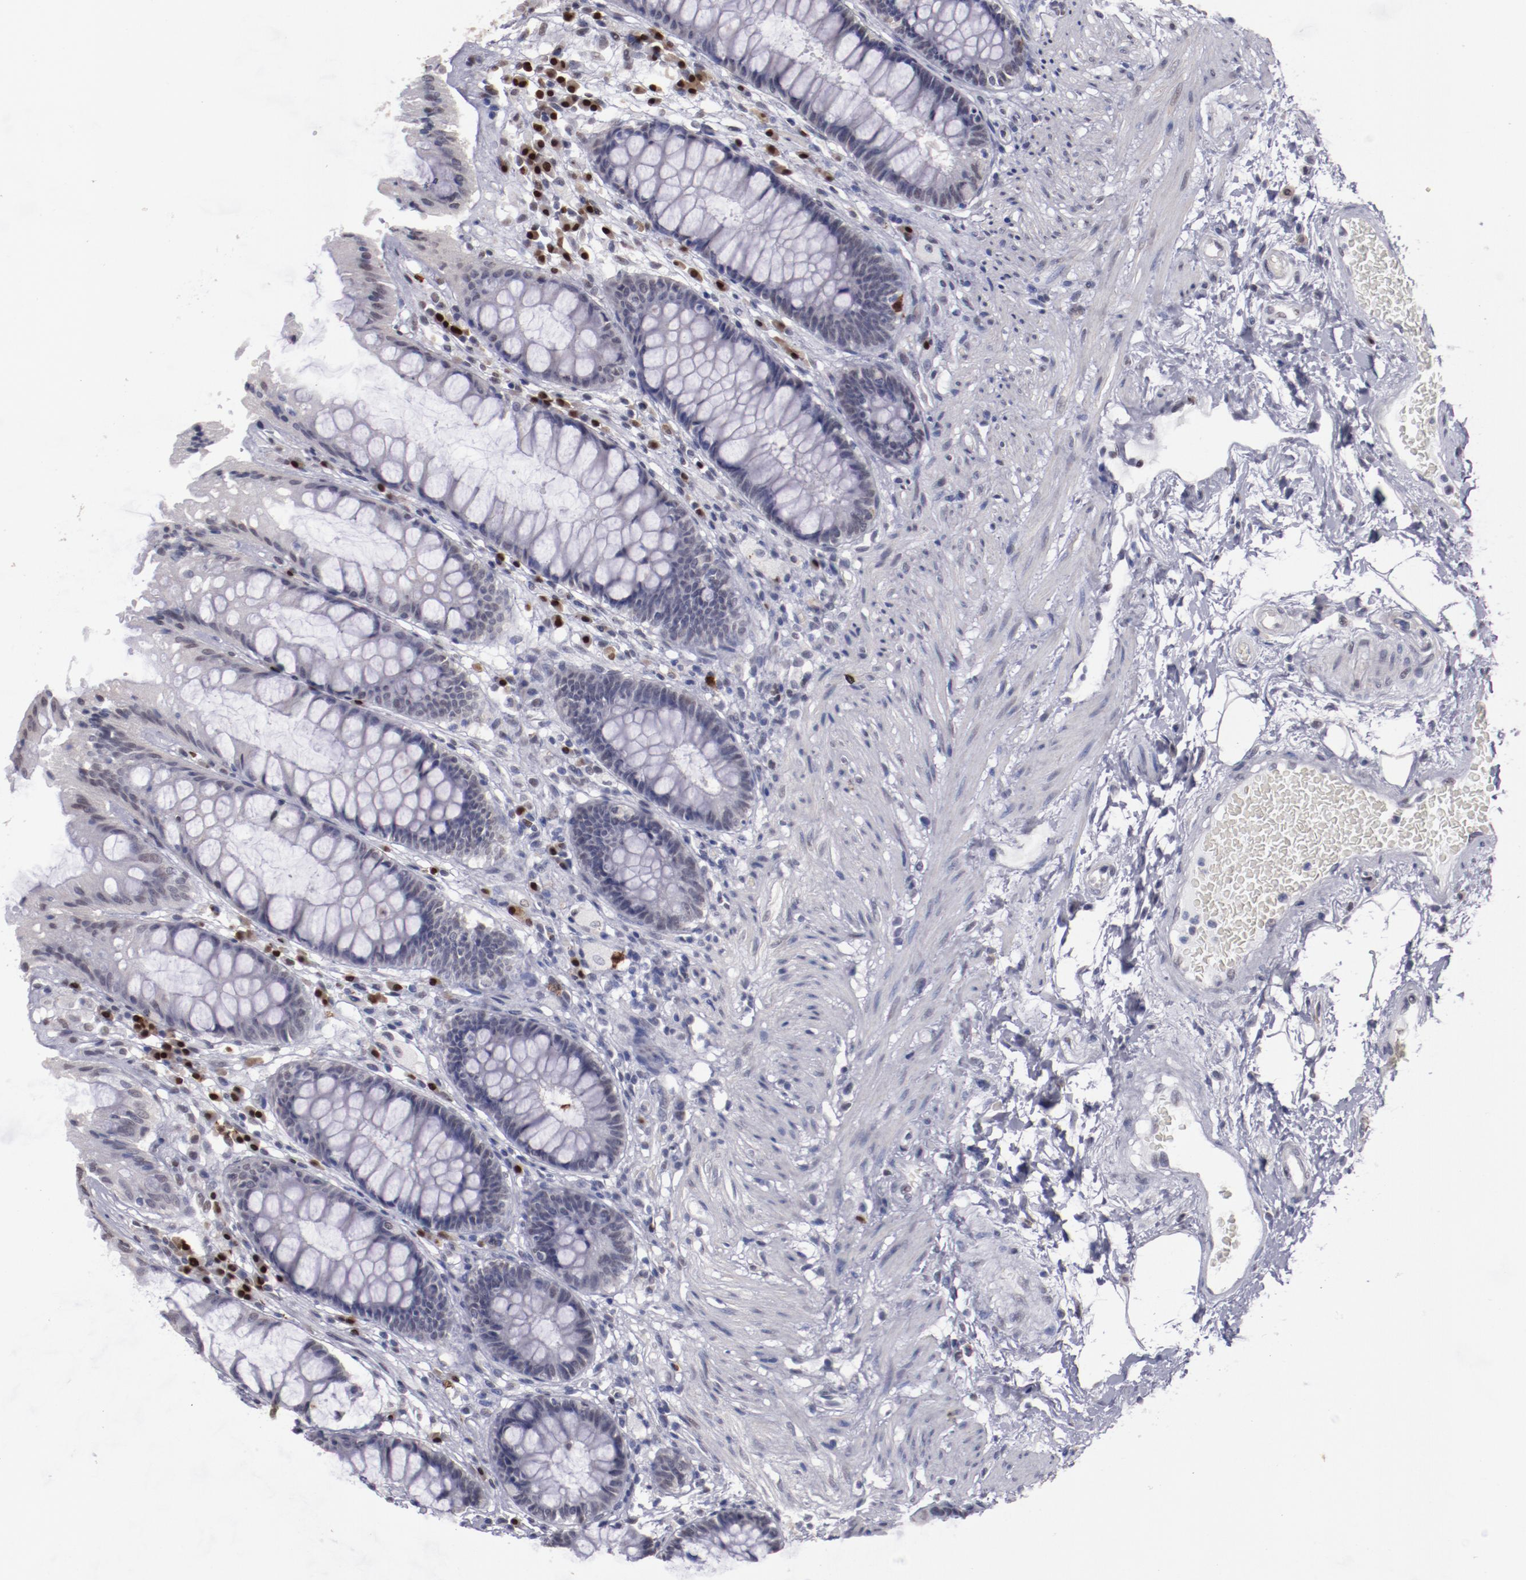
{"staining": {"intensity": "negative", "quantity": "none", "location": "none"}, "tissue": "rectum", "cell_type": "Glandular cells", "image_type": "normal", "snomed": [{"axis": "morphology", "description": "Normal tissue, NOS"}, {"axis": "topography", "description": "Rectum"}], "caption": "Photomicrograph shows no protein positivity in glandular cells of unremarkable rectum. (DAB IHC with hematoxylin counter stain).", "gene": "IRF4", "patient": {"sex": "female", "age": 46}}